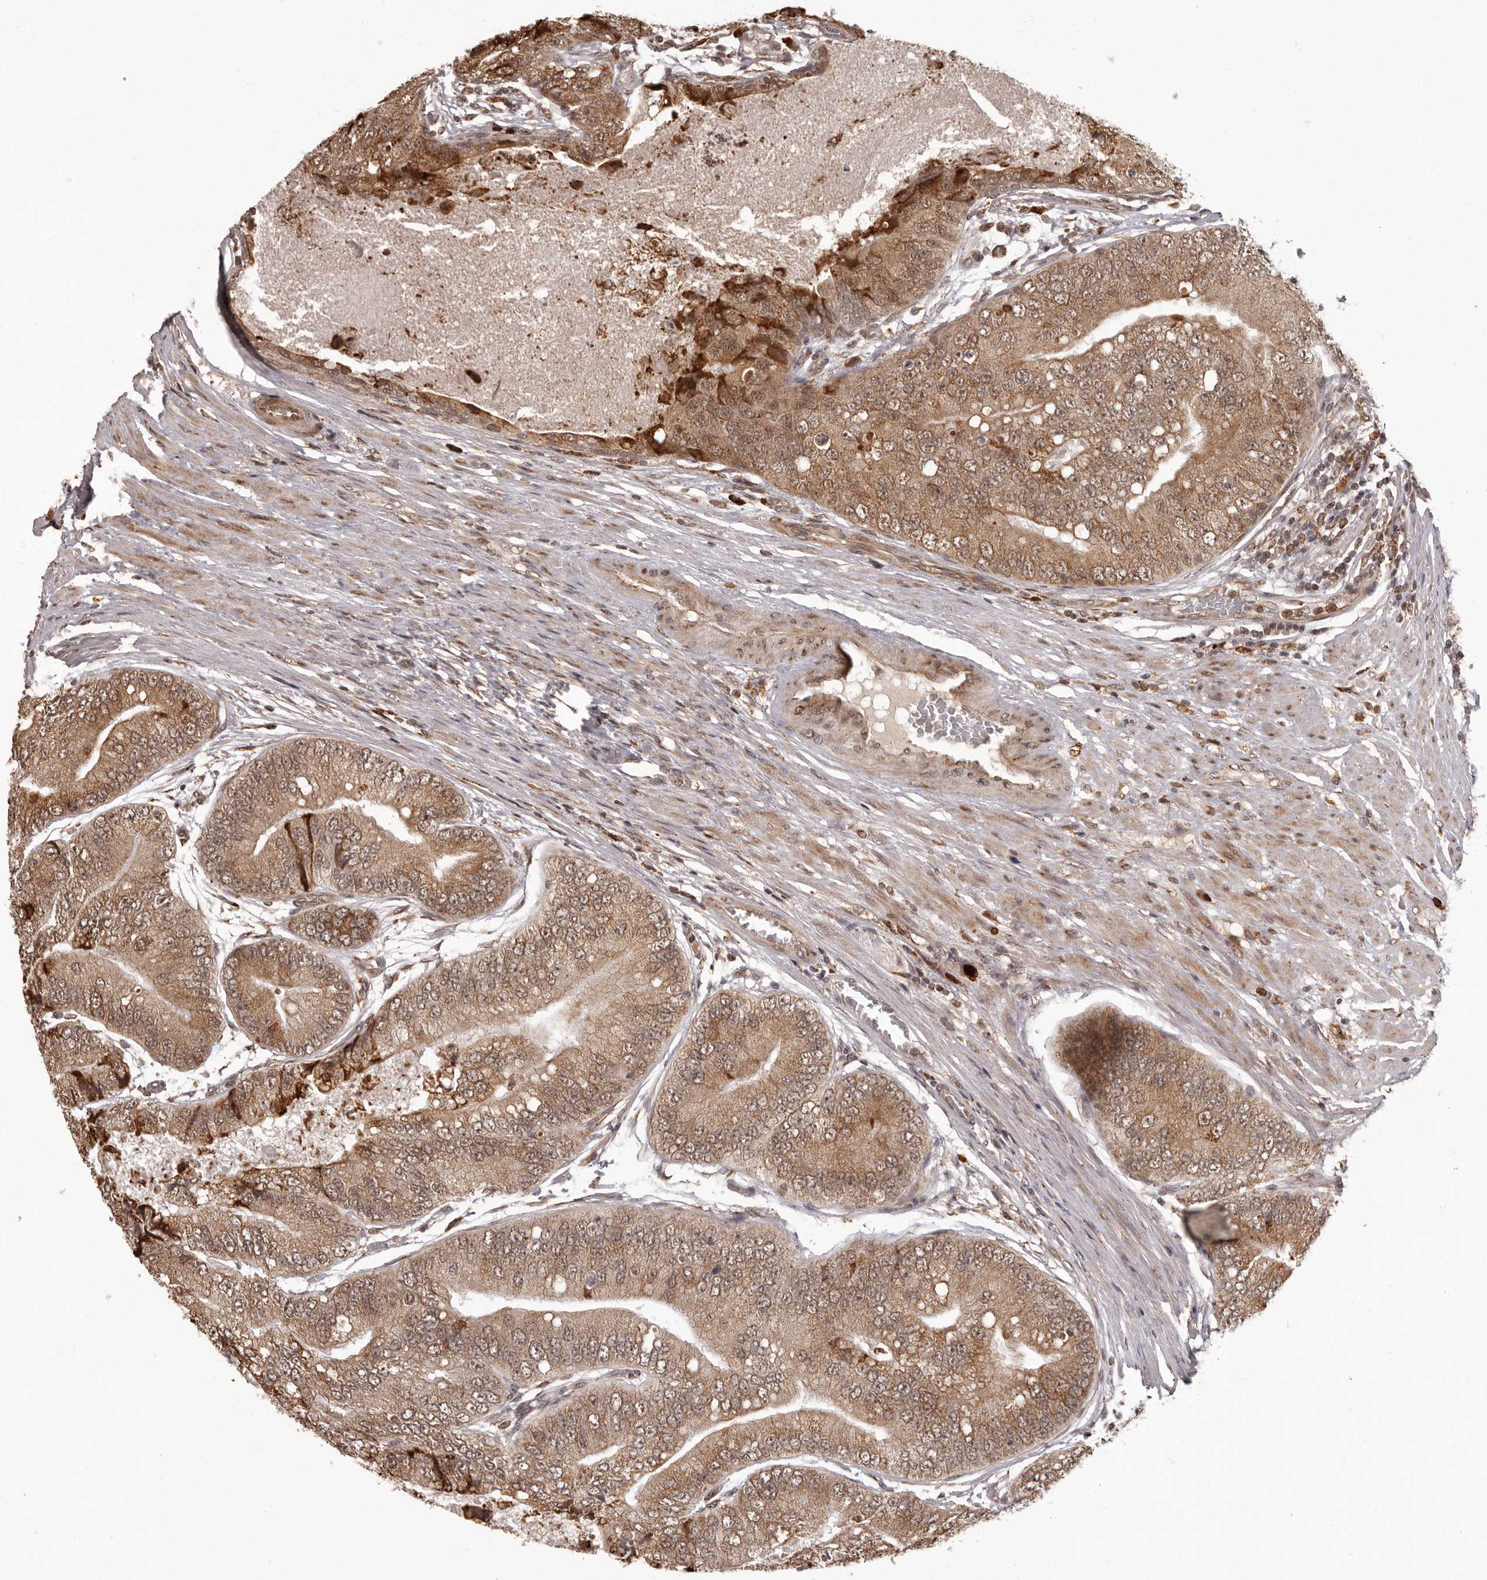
{"staining": {"intensity": "moderate", "quantity": ">75%", "location": "cytoplasmic/membranous,nuclear"}, "tissue": "prostate cancer", "cell_type": "Tumor cells", "image_type": "cancer", "snomed": [{"axis": "morphology", "description": "Adenocarcinoma, High grade"}, {"axis": "topography", "description": "Prostate"}], "caption": "DAB (3,3'-diaminobenzidine) immunohistochemical staining of human adenocarcinoma (high-grade) (prostate) demonstrates moderate cytoplasmic/membranous and nuclear protein positivity in approximately >75% of tumor cells. (Brightfield microscopy of DAB IHC at high magnification).", "gene": "IL32", "patient": {"sex": "male", "age": 70}}